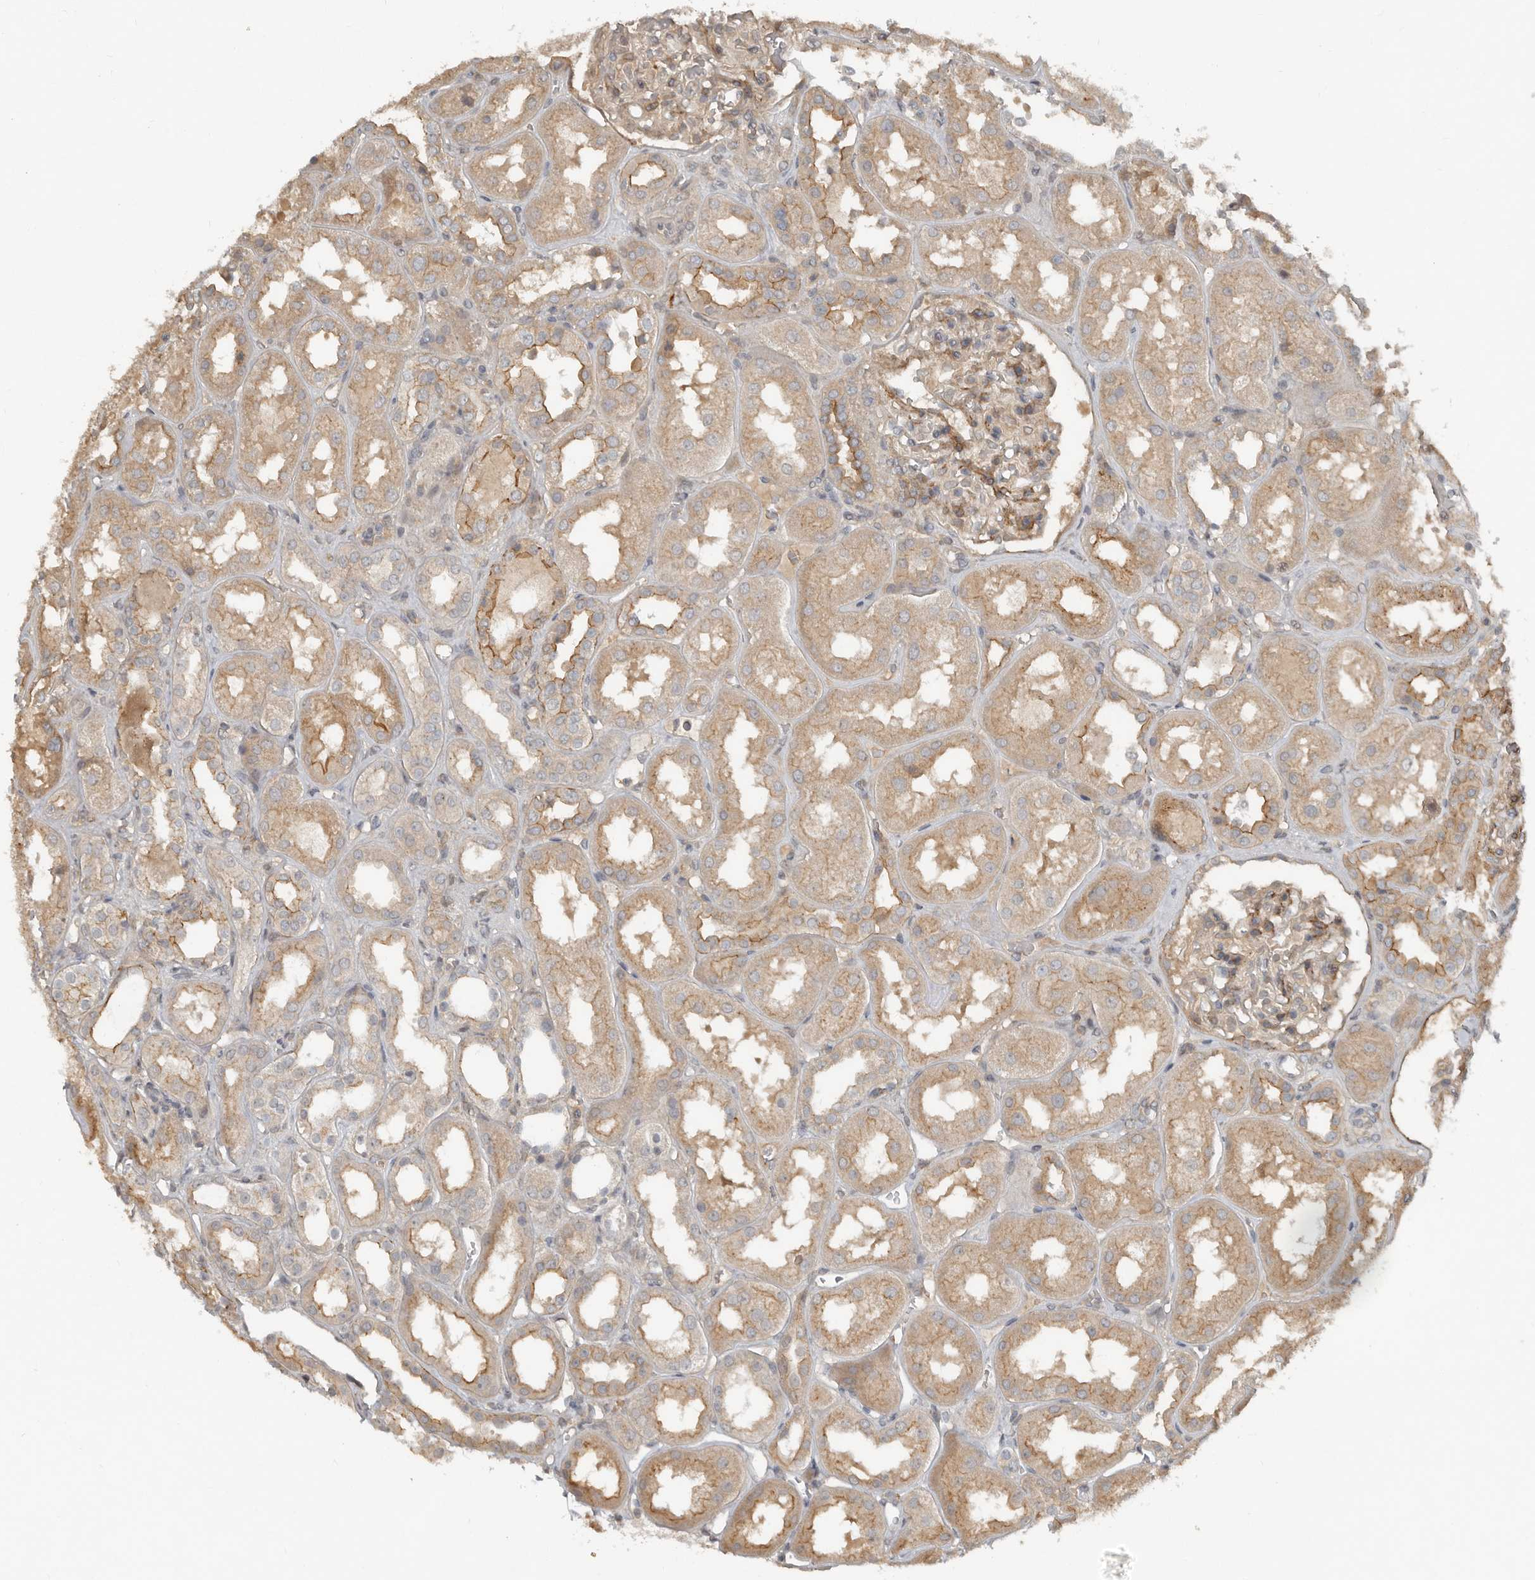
{"staining": {"intensity": "moderate", "quantity": "<25%", "location": "cytoplasmic/membranous"}, "tissue": "kidney", "cell_type": "Cells in glomeruli", "image_type": "normal", "snomed": [{"axis": "morphology", "description": "Normal tissue, NOS"}, {"axis": "topography", "description": "Kidney"}], "caption": "An image showing moderate cytoplasmic/membranous staining in about <25% of cells in glomeruli in normal kidney, as visualized by brown immunohistochemical staining.", "gene": "TEAD3", "patient": {"sex": "male", "age": 70}}